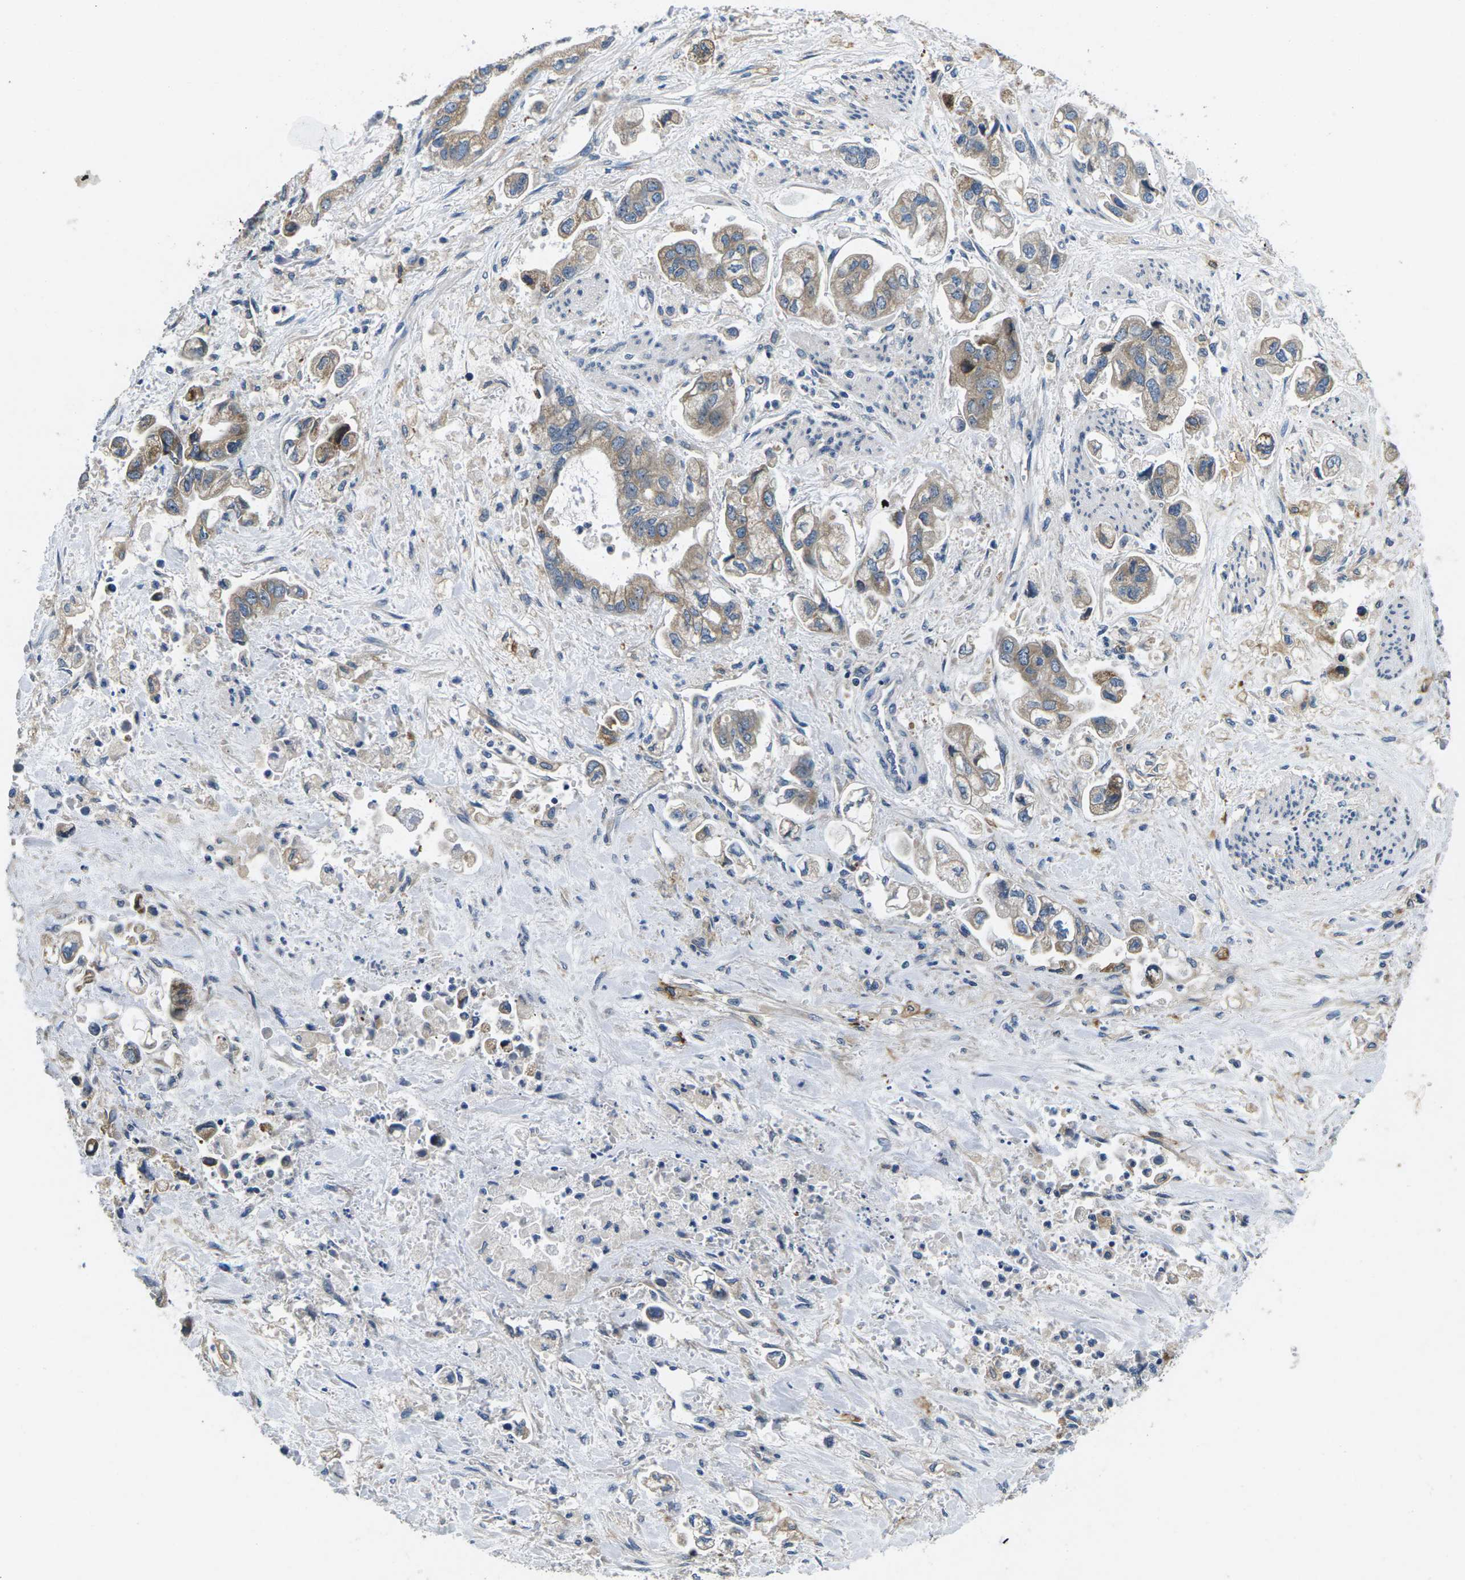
{"staining": {"intensity": "weak", "quantity": ">75%", "location": "cytoplasmic/membranous"}, "tissue": "stomach cancer", "cell_type": "Tumor cells", "image_type": "cancer", "snomed": [{"axis": "morphology", "description": "Normal tissue, NOS"}, {"axis": "morphology", "description": "Adenocarcinoma, NOS"}, {"axis": "topography", "description": "Stomach"}], "caption": "DAB immunohistochemical staining of stomach adenocarcinoma reveals weak cytoplasmic/membranous protein expression in approximately >75% of tumor cells.", "gene": "ERGIC3", "patient": {"sex": "male", "age": 62}}